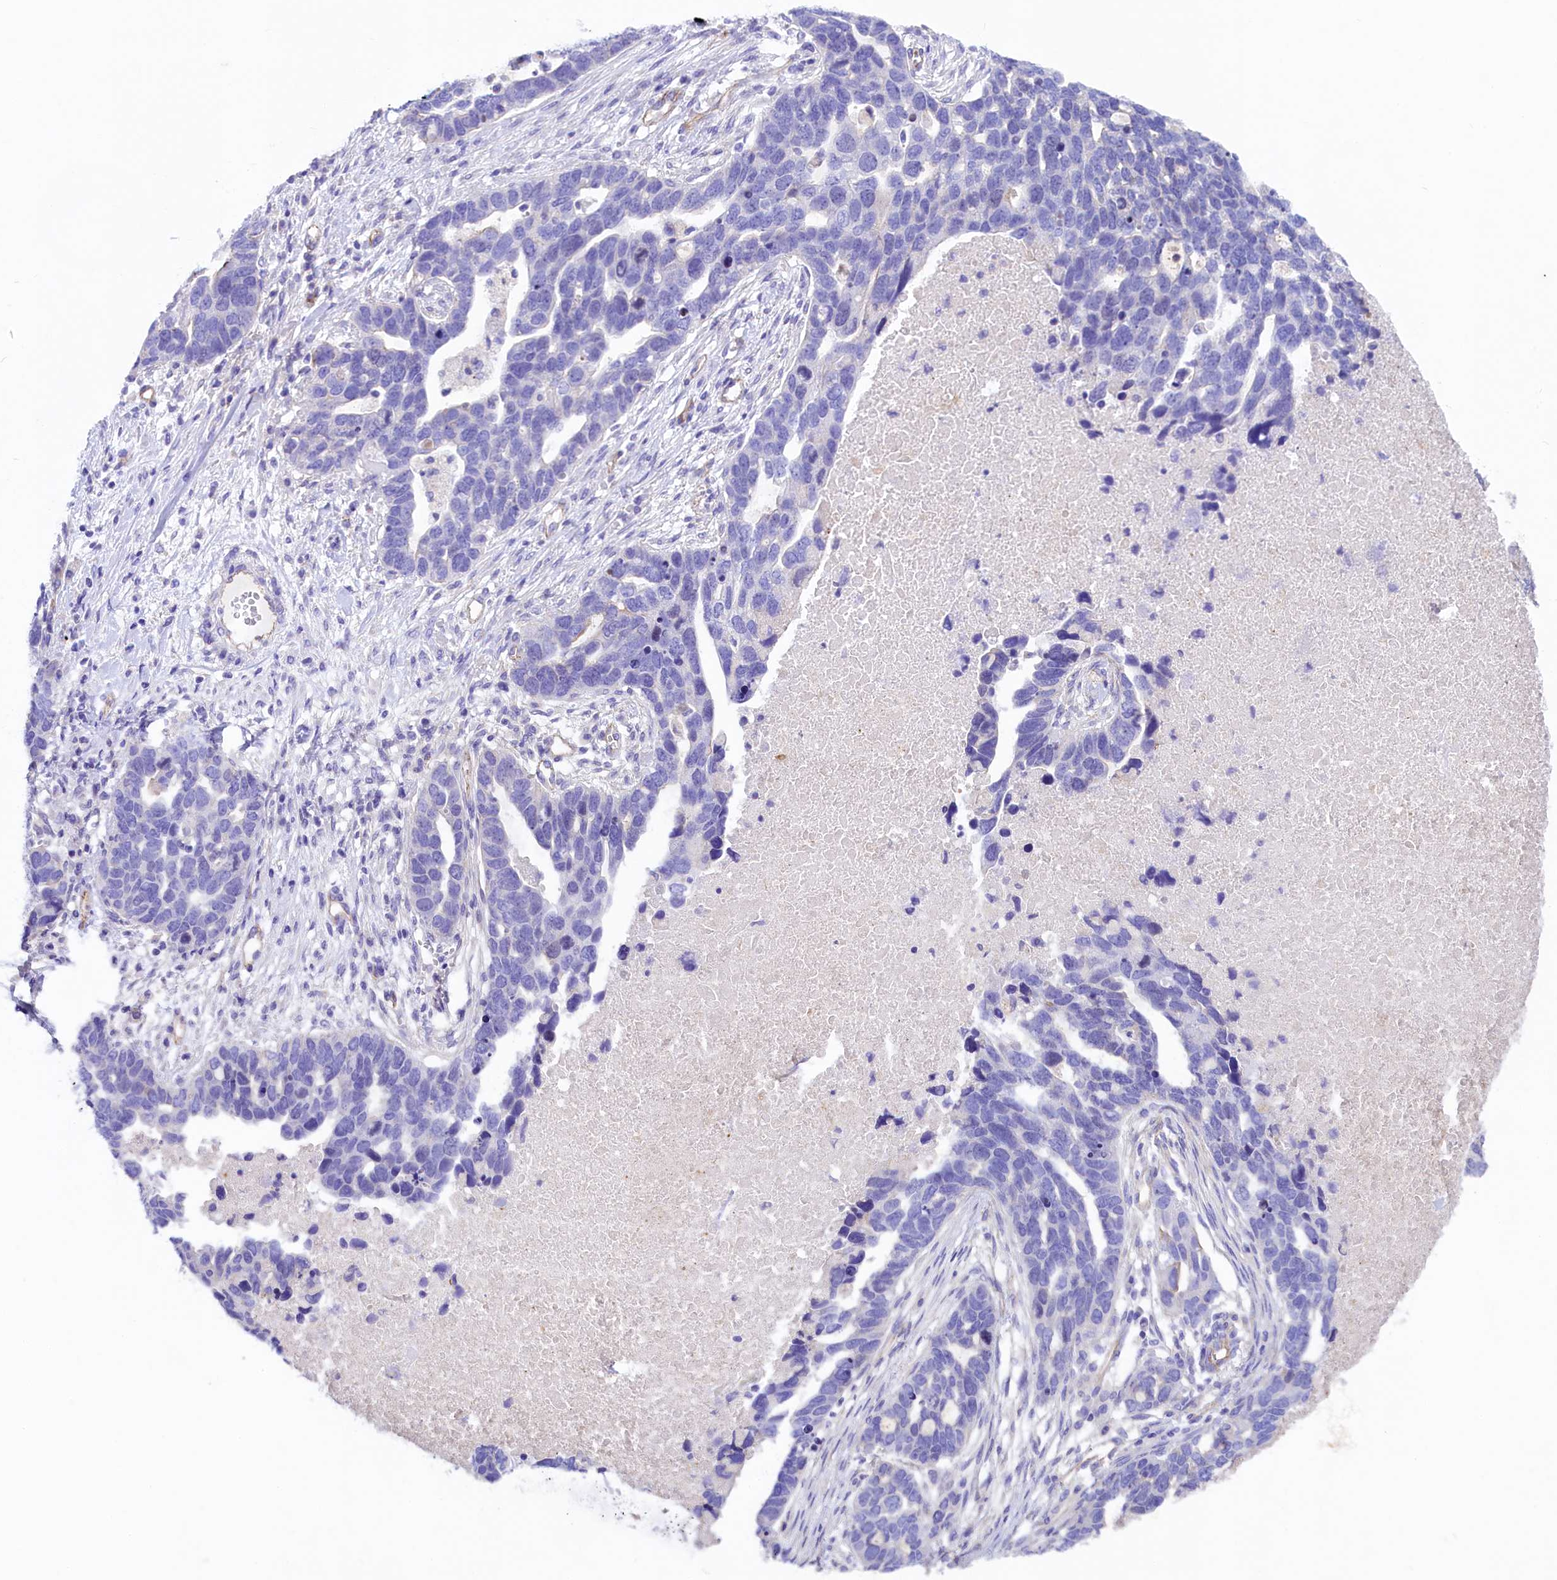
{"staining": {"intensity": "negative", "quantity": "none", "location": "none"}, "tissue": "ovarian cancer", "cell_type": "Tumor cells", "image_type": "cancer", "snomed": [{"axis": "morphology", "description": "Cystadenocarcinoma, serous, NOS"}, {"axis": "topography", "description": "Ovary"}], "caption": "A micrograph of human serous cystadenocarcinoma (ovarian) is negative for staining in tumor cells. Nuclei are stained in blue.", "gene": "SLF1", "patient": {"sex": "female", "age": 54}}